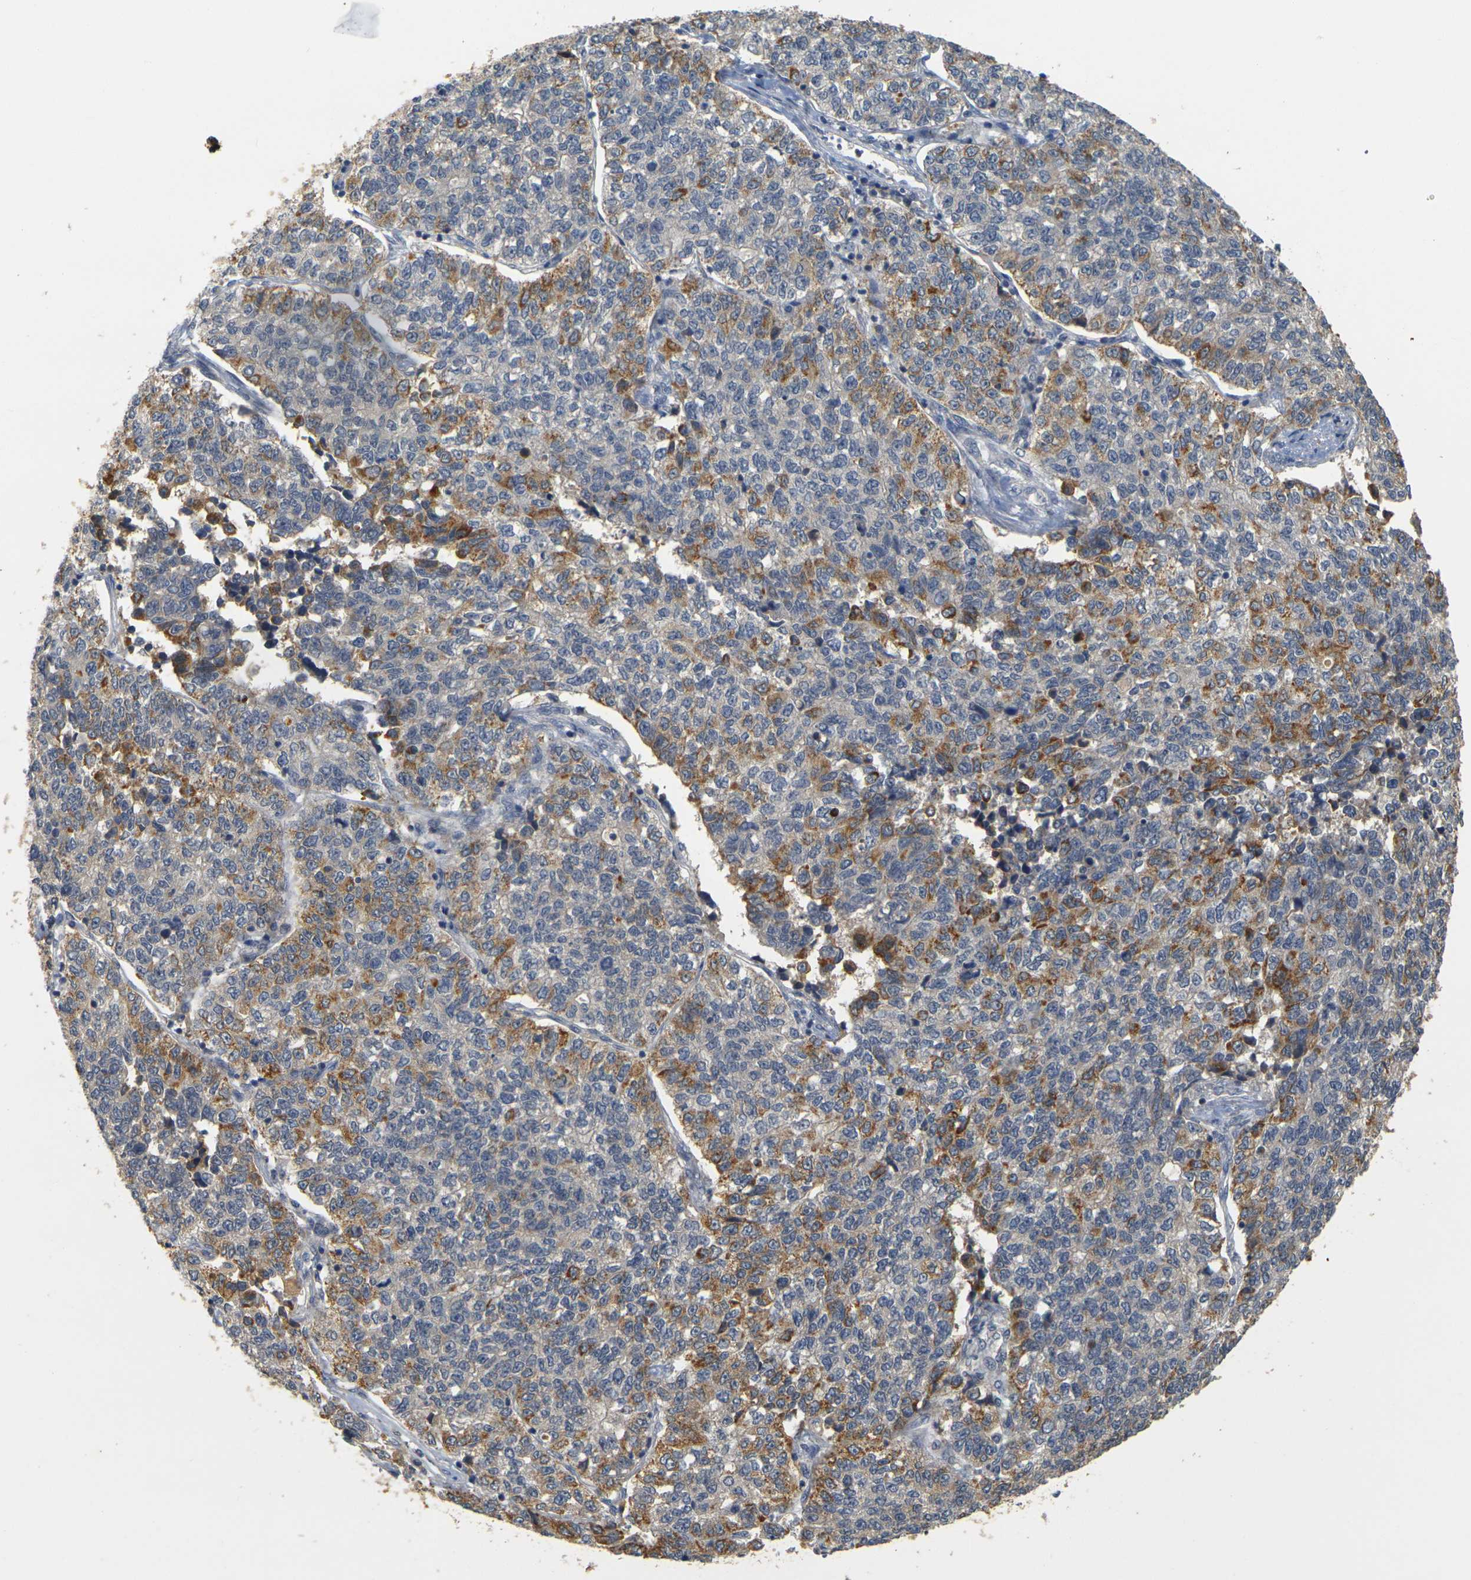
{"staining": {"intensity": "moderate", "quantity": "<25%", "location": "cytoplasmic/membranous"}, "tissue": "lung cancer", "cell_type": "Tumor cells", "image_type": "cancer", "snomed": [{"axis": "morphology", "description": "Adenocarcinoma, NOS"}, {"axis": "topography", "description": "Lung"}], "caption": "Immunohistochemical staining of lung adenocarcinoma displays low levels of moderate cytoplasmic/membranous protein expression in about <25% of tumor cells.", "gene": "GDAP1", "patient": {"sex": "male", "age": 49}}